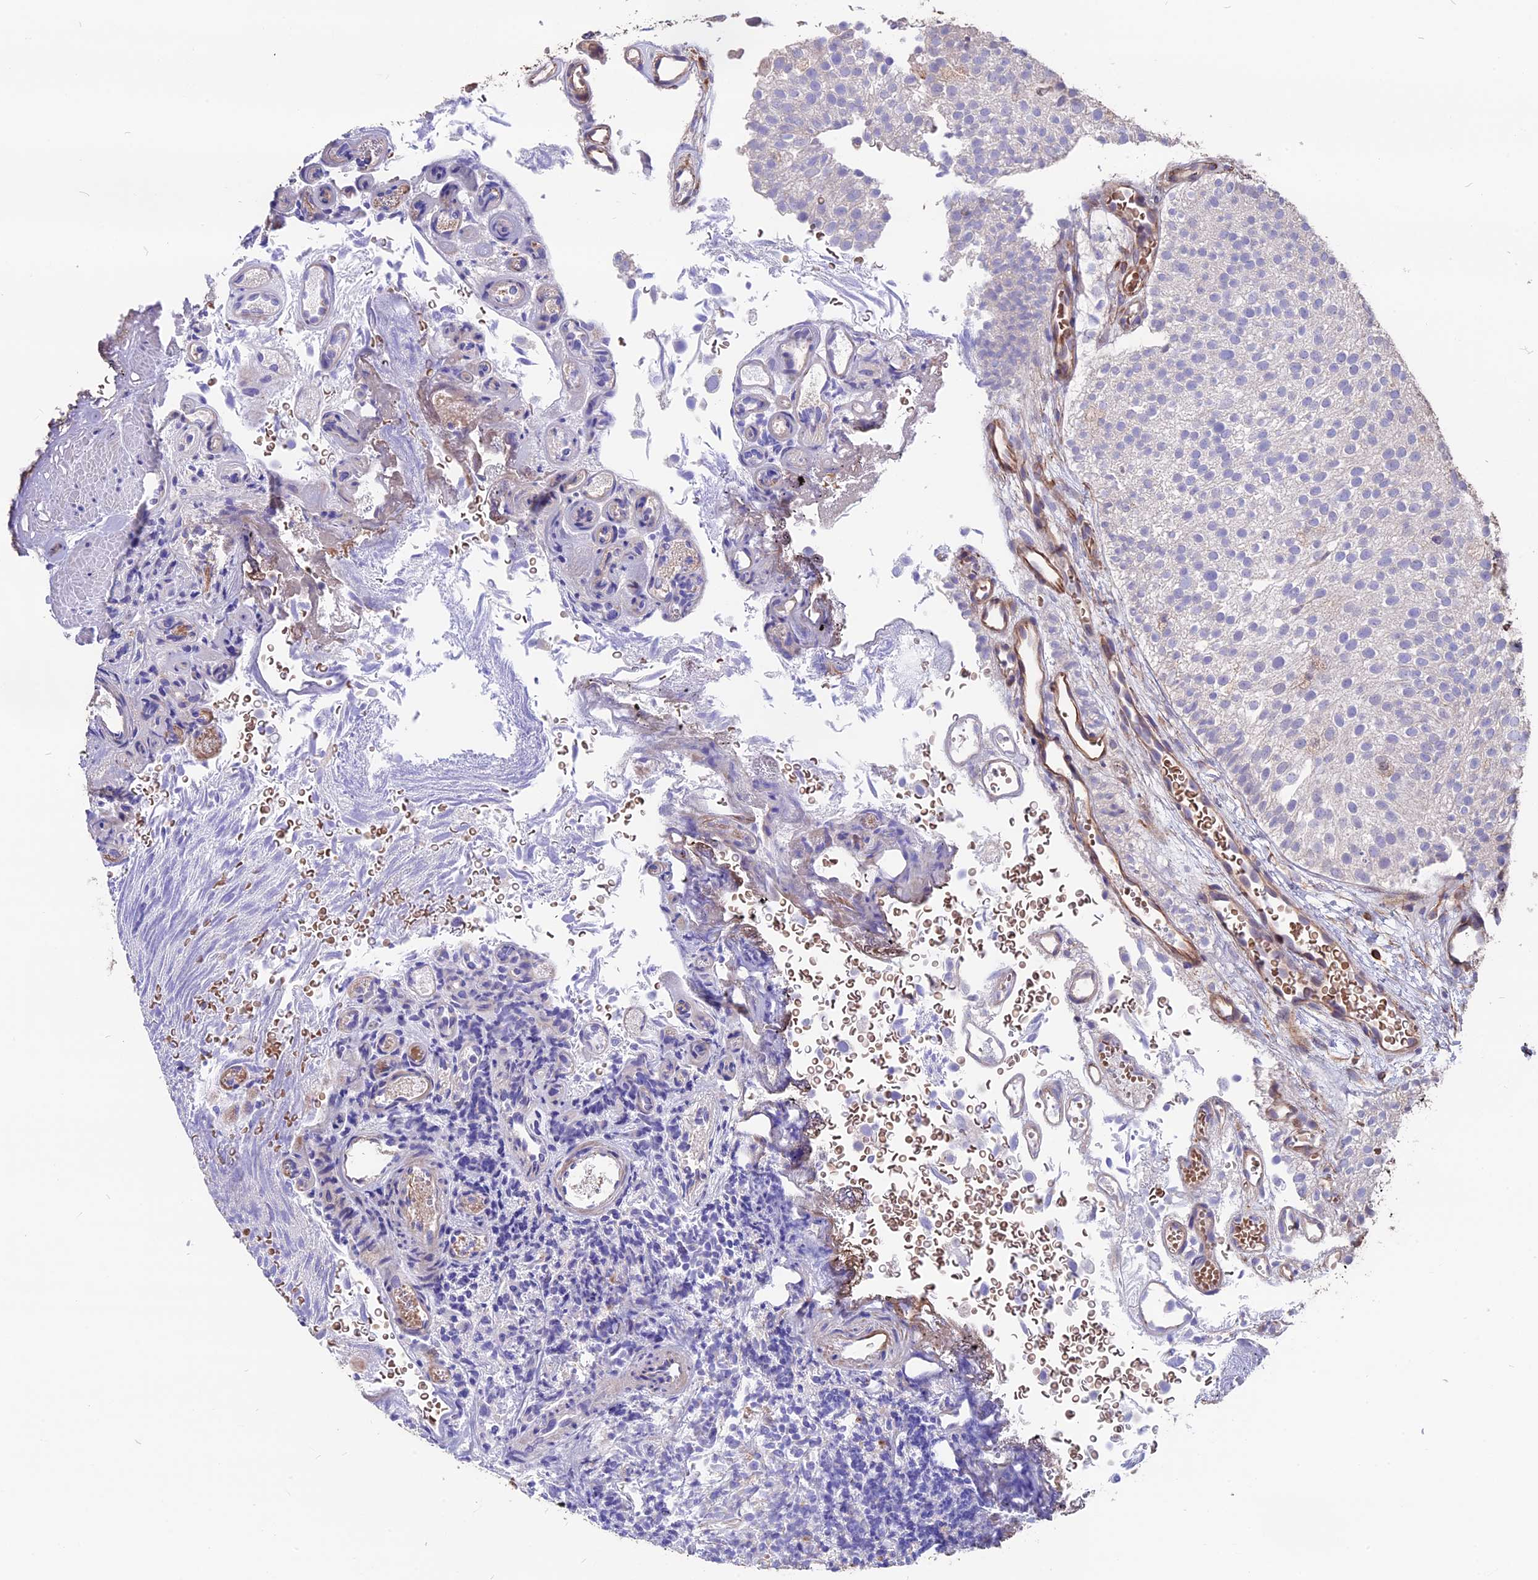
{"staining": {"intensity": "weak", "quantity": "<25%", "location": "cytoplasmic/membranous"}, "tissue": "urothelial cancer", "cell_type": "Tumor cells", "image_type": "cancer", "snomed": [{"axis": "morphology", "description": "Urothelial carcinoma, Low grade"}, {"axis": "topography", "description": "Urinary bladder"}], "caption": "Tumor cells are negative for brown protein staining in urothelial cancer.", "gene": "SEH1L", "patient": {"sex": "male", "age": 78}}